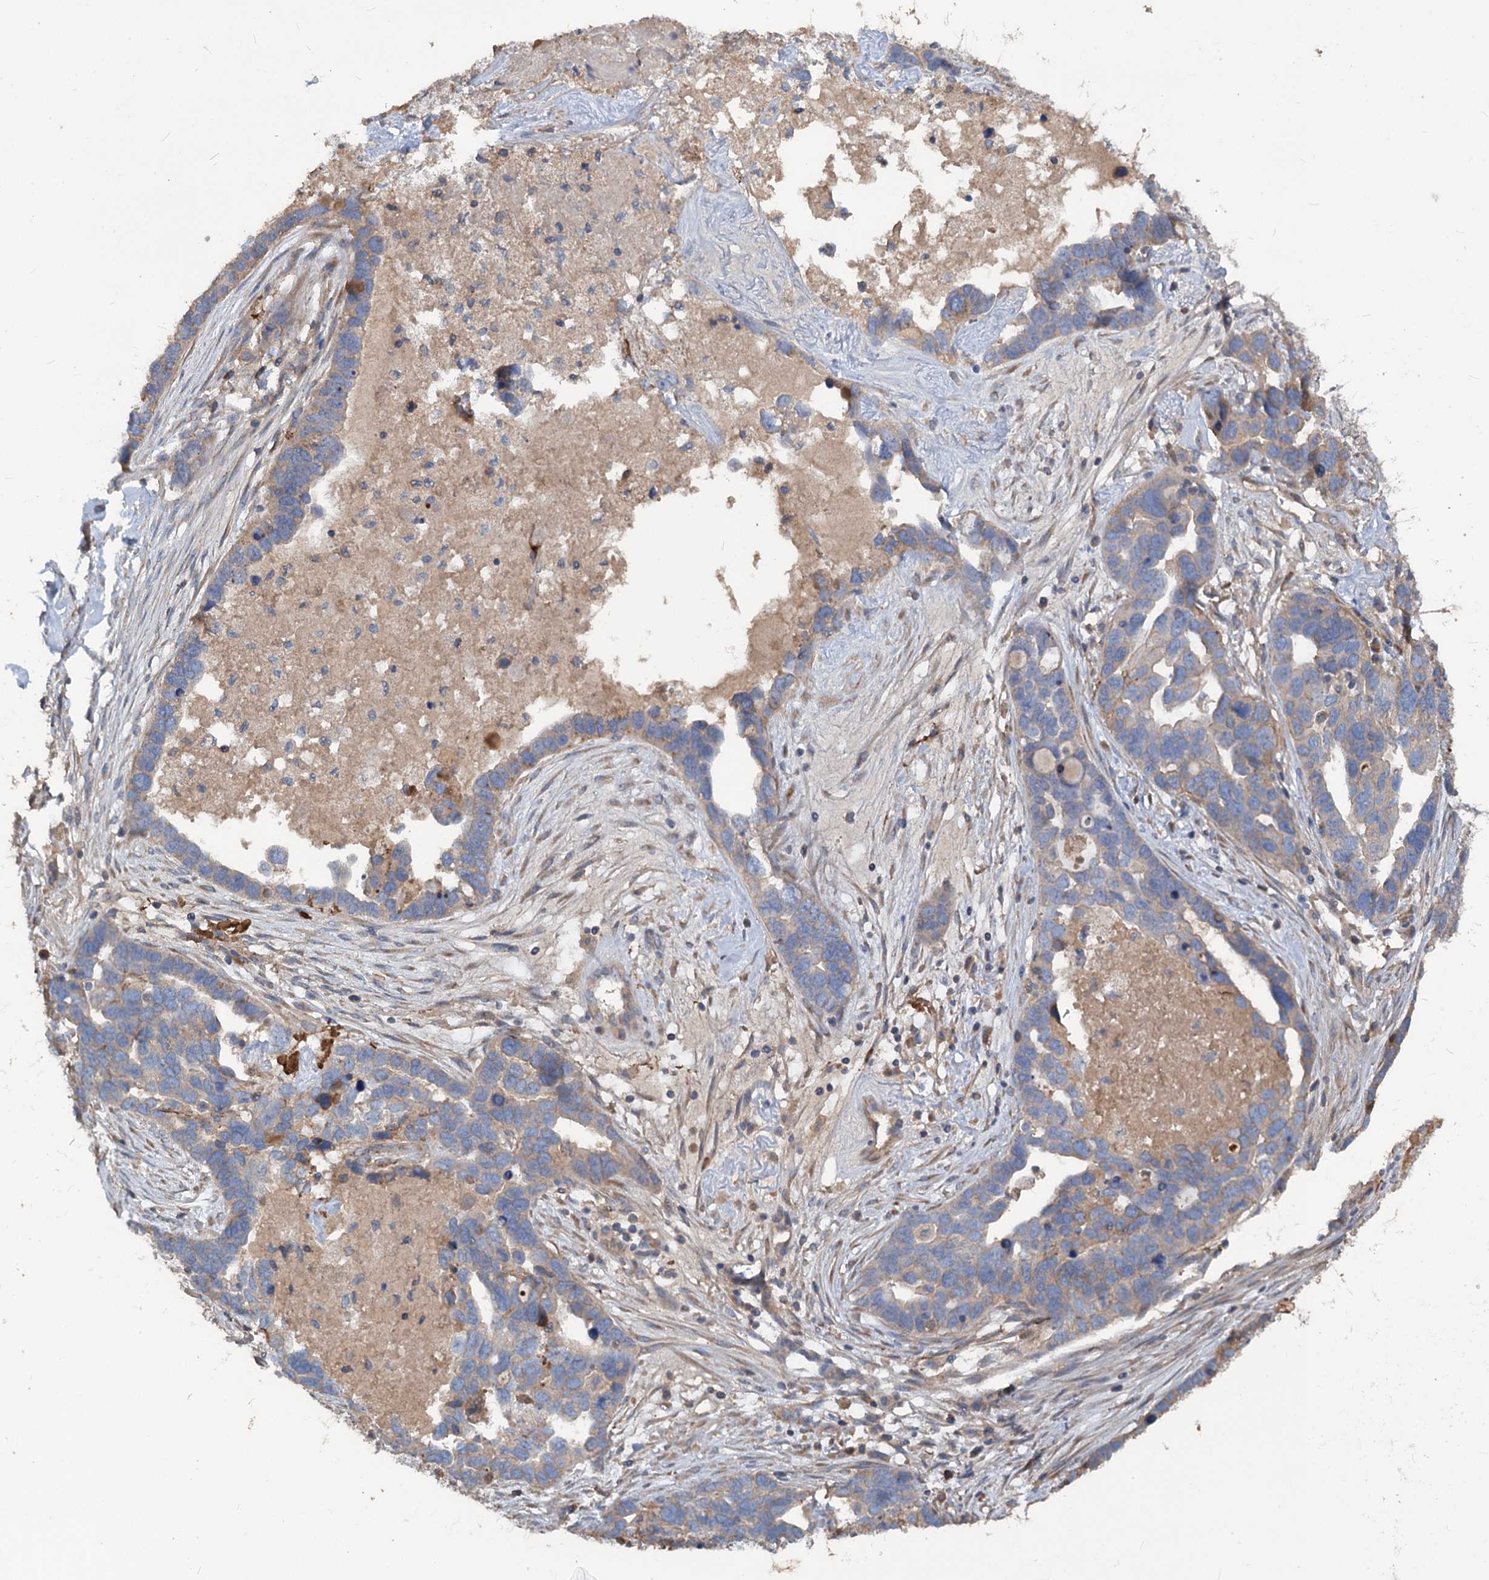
{"staining": {"intensity": "weak", "quantity": "25%-75%", "location": "cytoplasmic/membranous"}, "tissue": "ovarian cancer", "cell_type": "Tumor cells", "image_type": "cancer", "snomed": [{"axis": "morphology", "description": "Cystadenocarcinoma, serous, NOS"}, {"axis": "topography", "description": "Ovary"}], "caption": "Immunohistochemical staining of human ovarian serous cystadenocarcinoma shows low levels of weak cytoplasmic/membranous protein staining in approximately 25%-75% of tumor cells.", "gene": "URAD", "patient": {"sex": "female", "age": 54}}